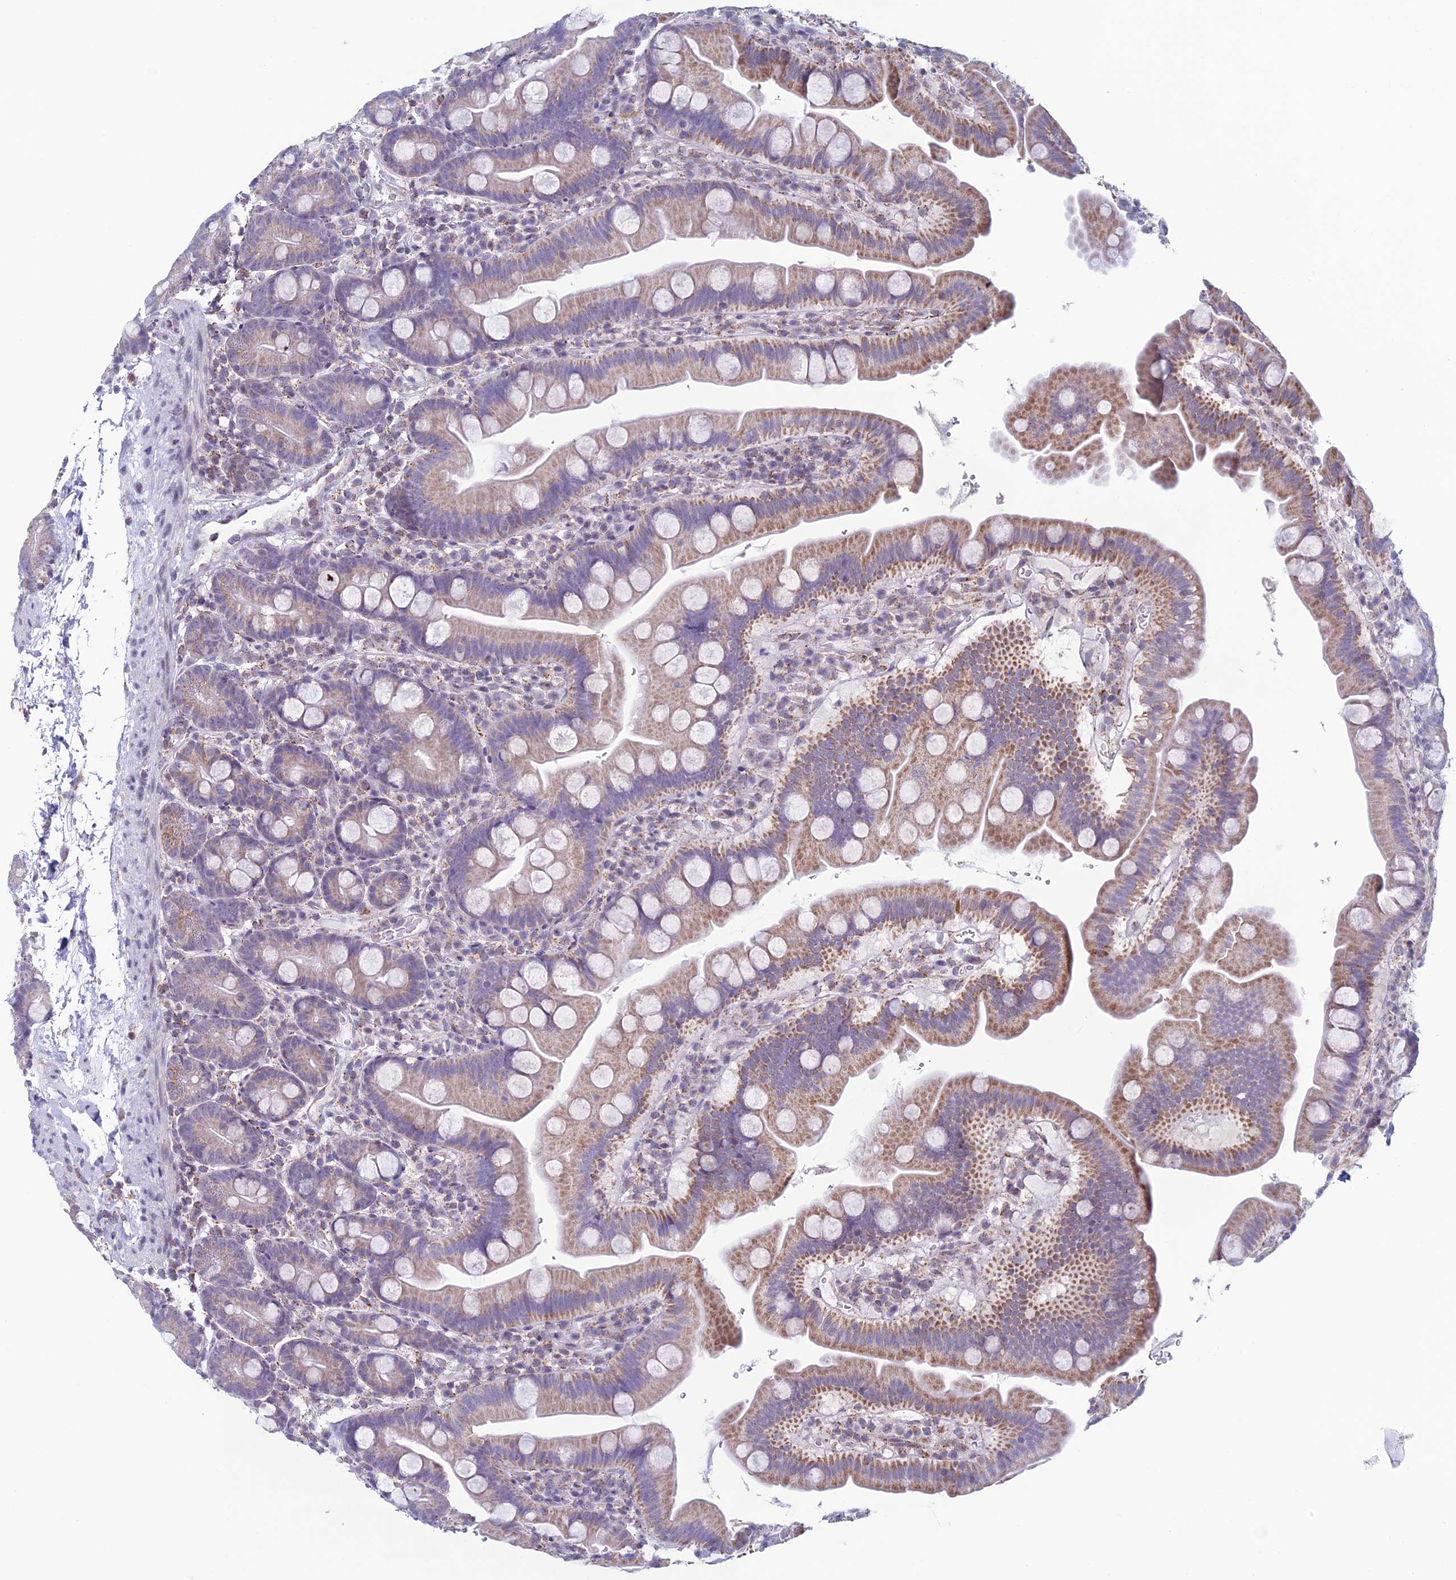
{"staining": {"intensity": "moderate", "quantity": ">75%", "location": "cytoplasmic/membranous"}, "tissue": "small intestine", "cell_type": "Glandular cells", "image_type": "normal", "snomed": [{"axis": "morphology", "description": "Normal tissue, NOS"}, {"axis": "topography", "description": "Small intestine"}], "caption": "A medium amount of moderate cytoplasmic/membranous expression is present in about >75% of glandular cells in benign small intestine.", "gene": "ZNG1A", "patient": {"sex": "female", "age": 68}}